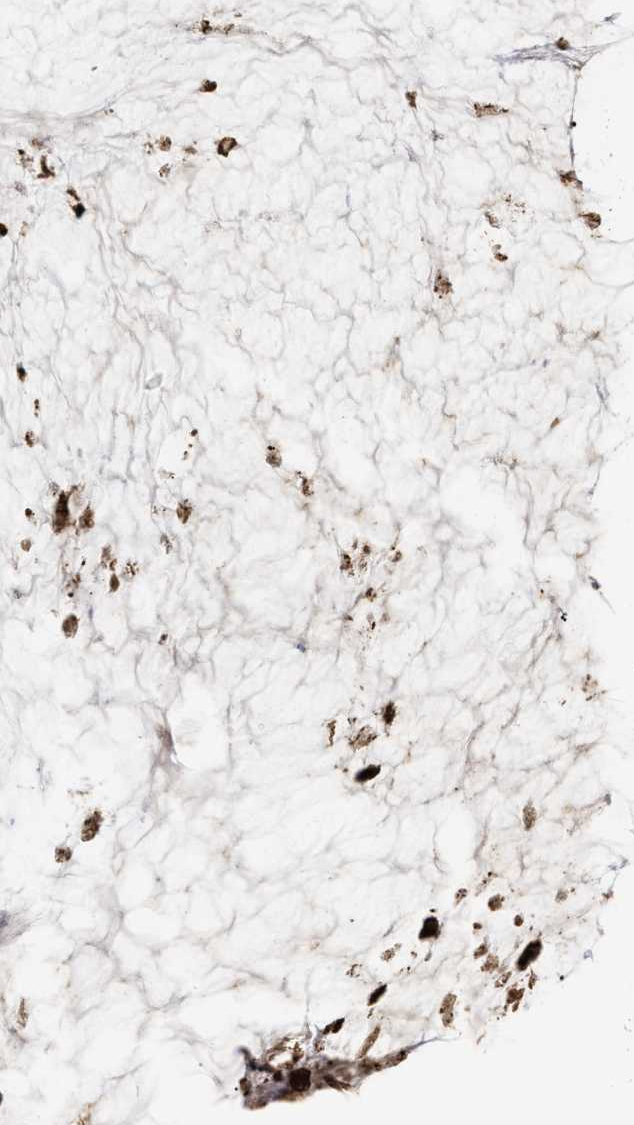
{"staining": {"intensity": "strong", "quantity": ">75%", "location": "cytoplasmic/membranous"}, "tissue": "ovarian cancer", "cell_type": "Tumor cells", "image_type": "cancer", "snomed": [{"axis": "morphology", "description": "Cystadenocarcinoma, mucinous, NOS"}, {"axis": "topography", "description": "Ovary"}], "caption": "Ovarian mucinous cystadenocarcinoma tissue reveals strong cytoplasmic/membranous expression in about >75% of tumor cells", "gene": "IQCE", "patient": {"sex": "female", "age": 39}}